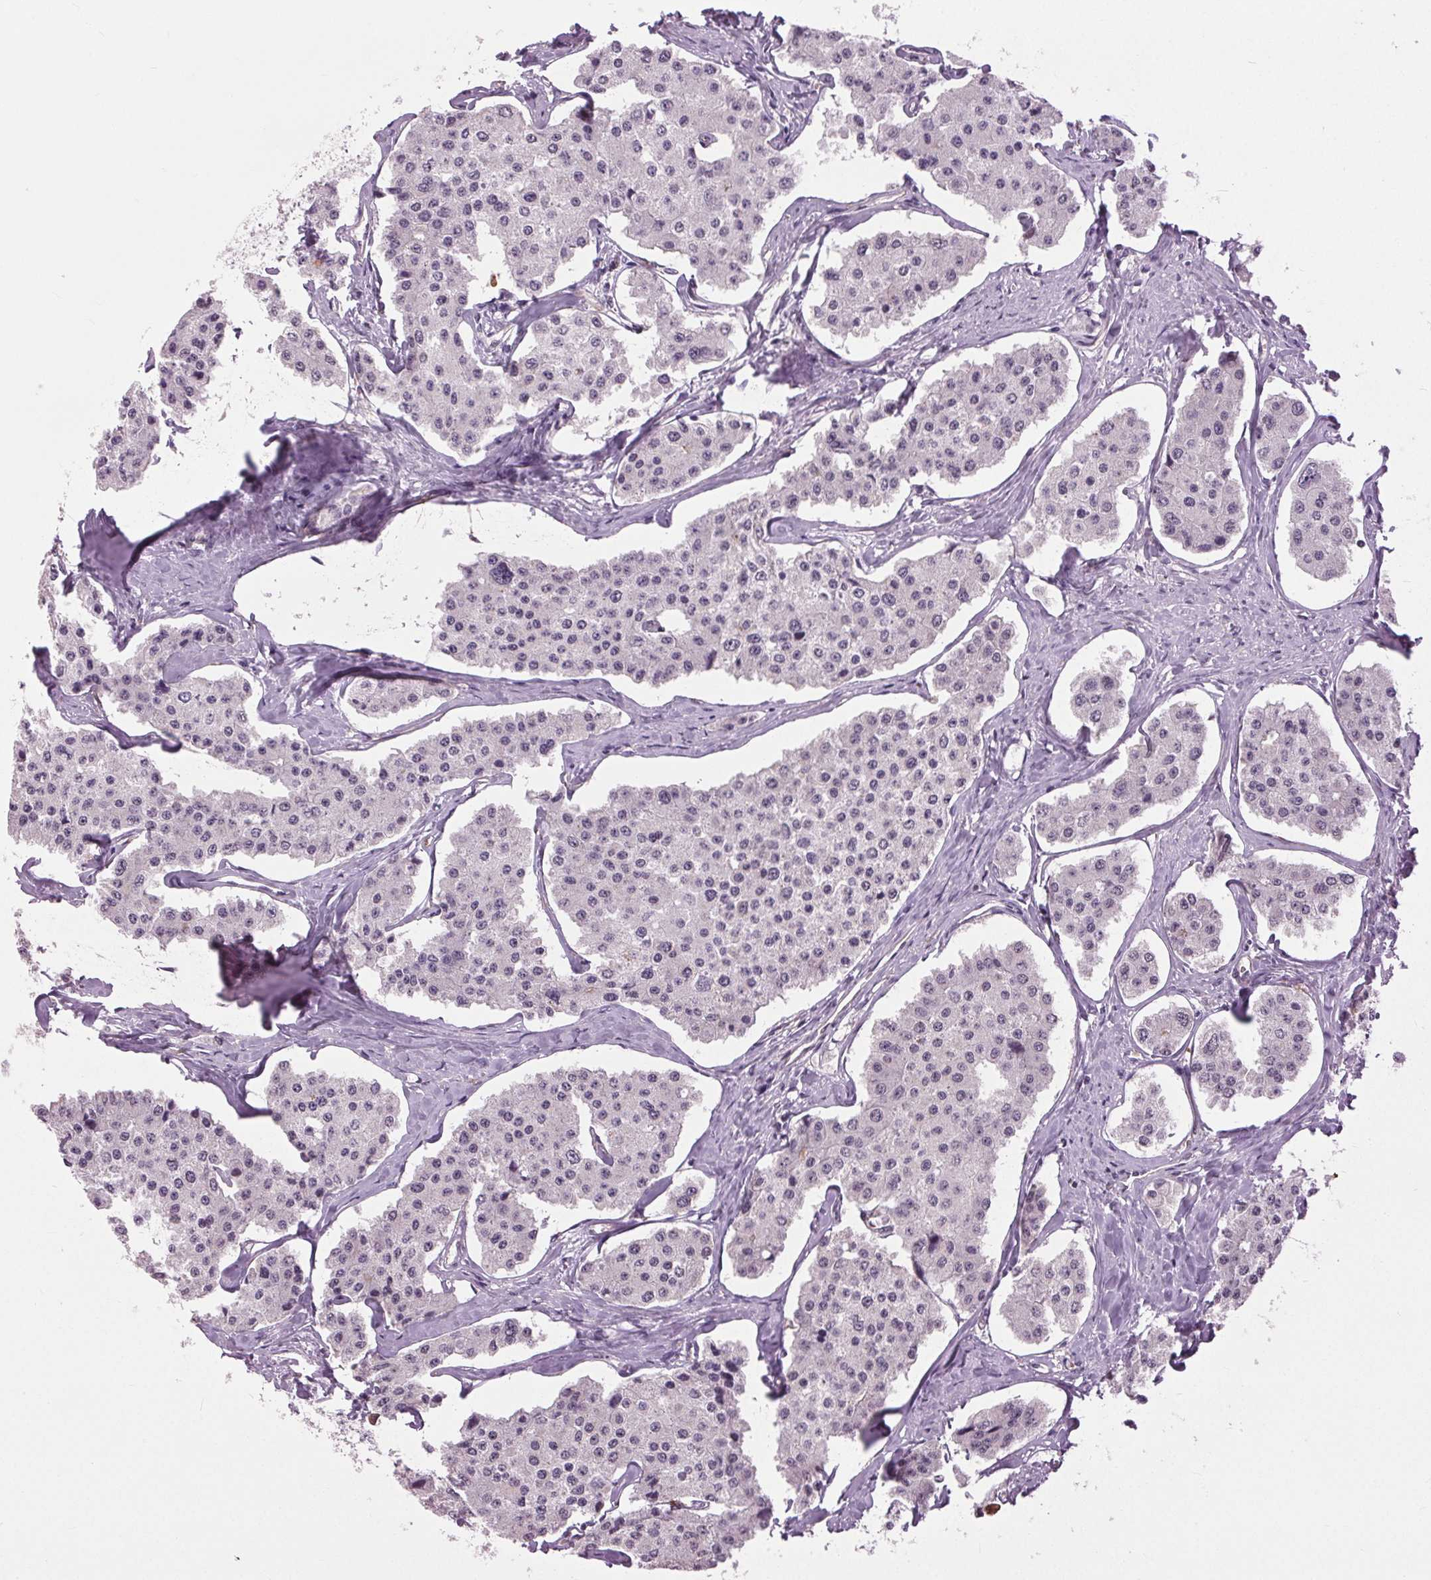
{"staining": {"intensity": "negative", "quantity": "none", "location": "none"}, "tissue": "carcinoid", "cell_type": "Tumor cells", "image_type": "cancer", "snomed": [{"axis": "morphology", "description": "Carcinoid, malignant, NOS"}, {"axis": "topography", "description": "Small intestine"}], "caption": "This is an immunohistochemistry (IHC) image of human carcinoid (malignant). There is no expression in tumor cells.", "gene": "BSDC1", "patient": {"sex": "female", "age": 65}}